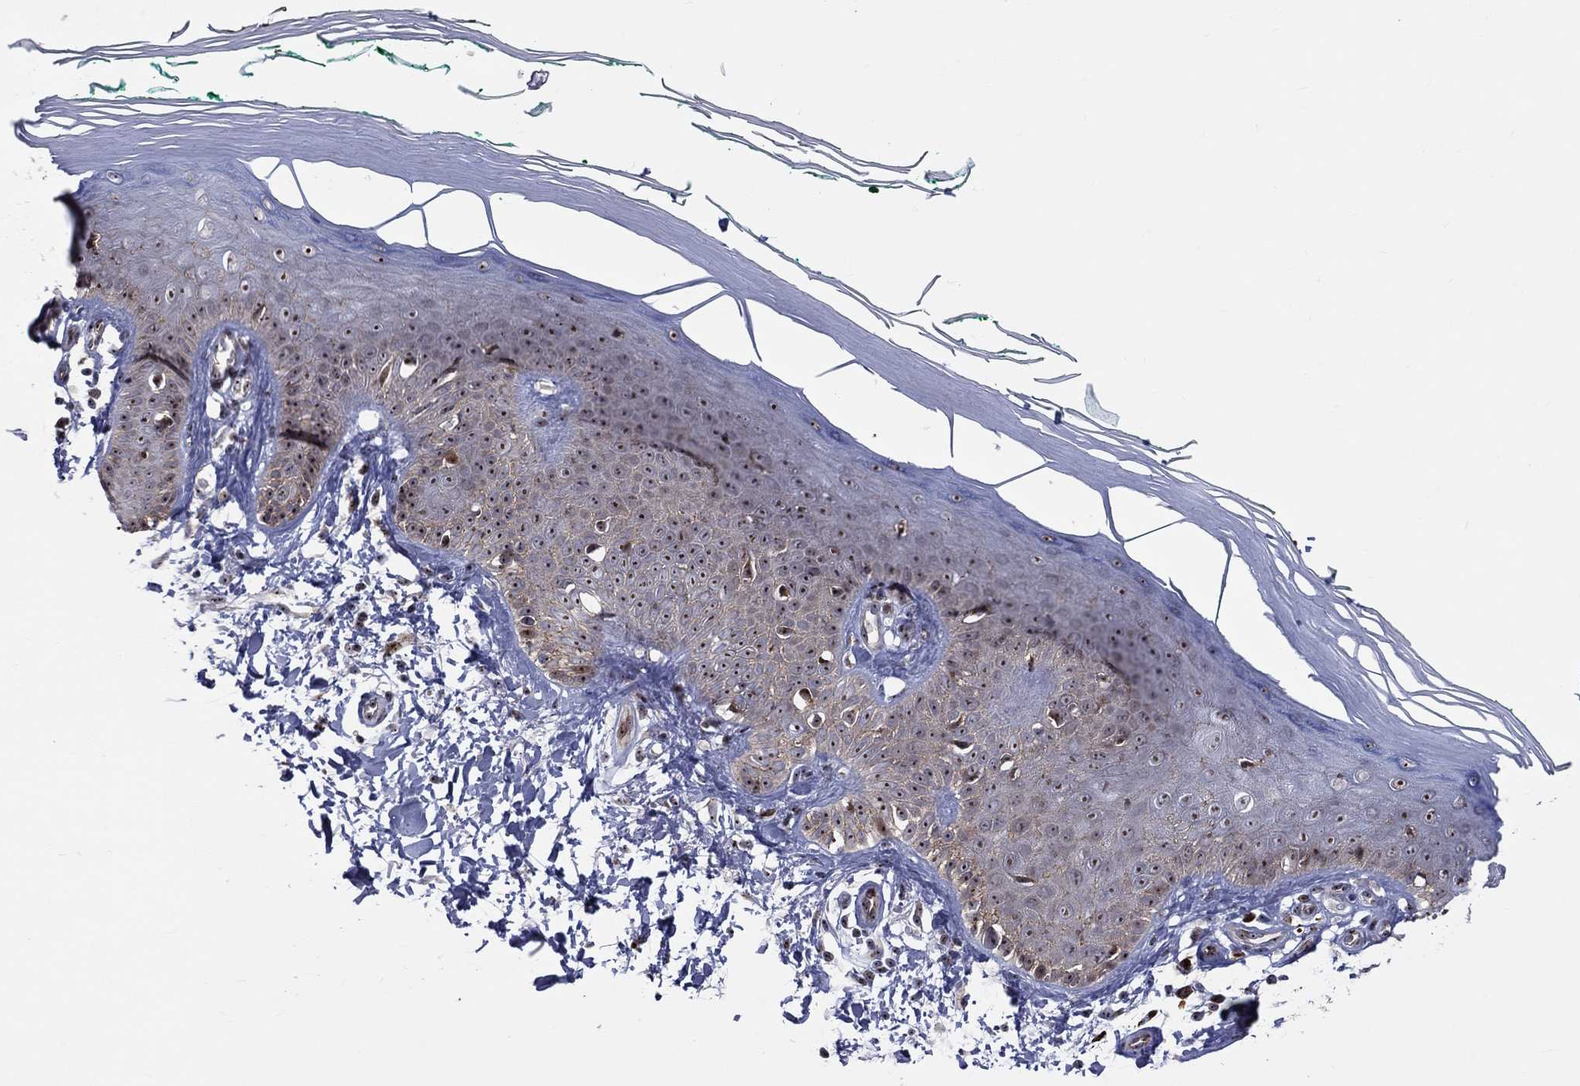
{"staining": {"intensity": "moderate", "quantity": "25%-75%", "location": "cytoplasmic/membranous,nuclear"}, "tissue": "skin", "cell_type": "Fibroblasts", "image_type": "normal", "snomed": [{"axis": "morphology", "description": "Normal tissue, NOS"}, {"axis": "morphology", "description": "Inflammation, NOS"}, {"axis": "morphology", "description": "Fibrosis, NOS"}, {"axis": "topography", "description": "Skin"}], "caption": "Normal skin was stained to show a protein in brown. There is medium levels of moderate cytoplasmic/membranous,nuclear positivity in about 25%-75% of fibroblasts. (brown staining indicates protein expression, while blue staining denotes nuclei).", "gene": "VHL", "patient": {"sex": "male", "age": 71}}